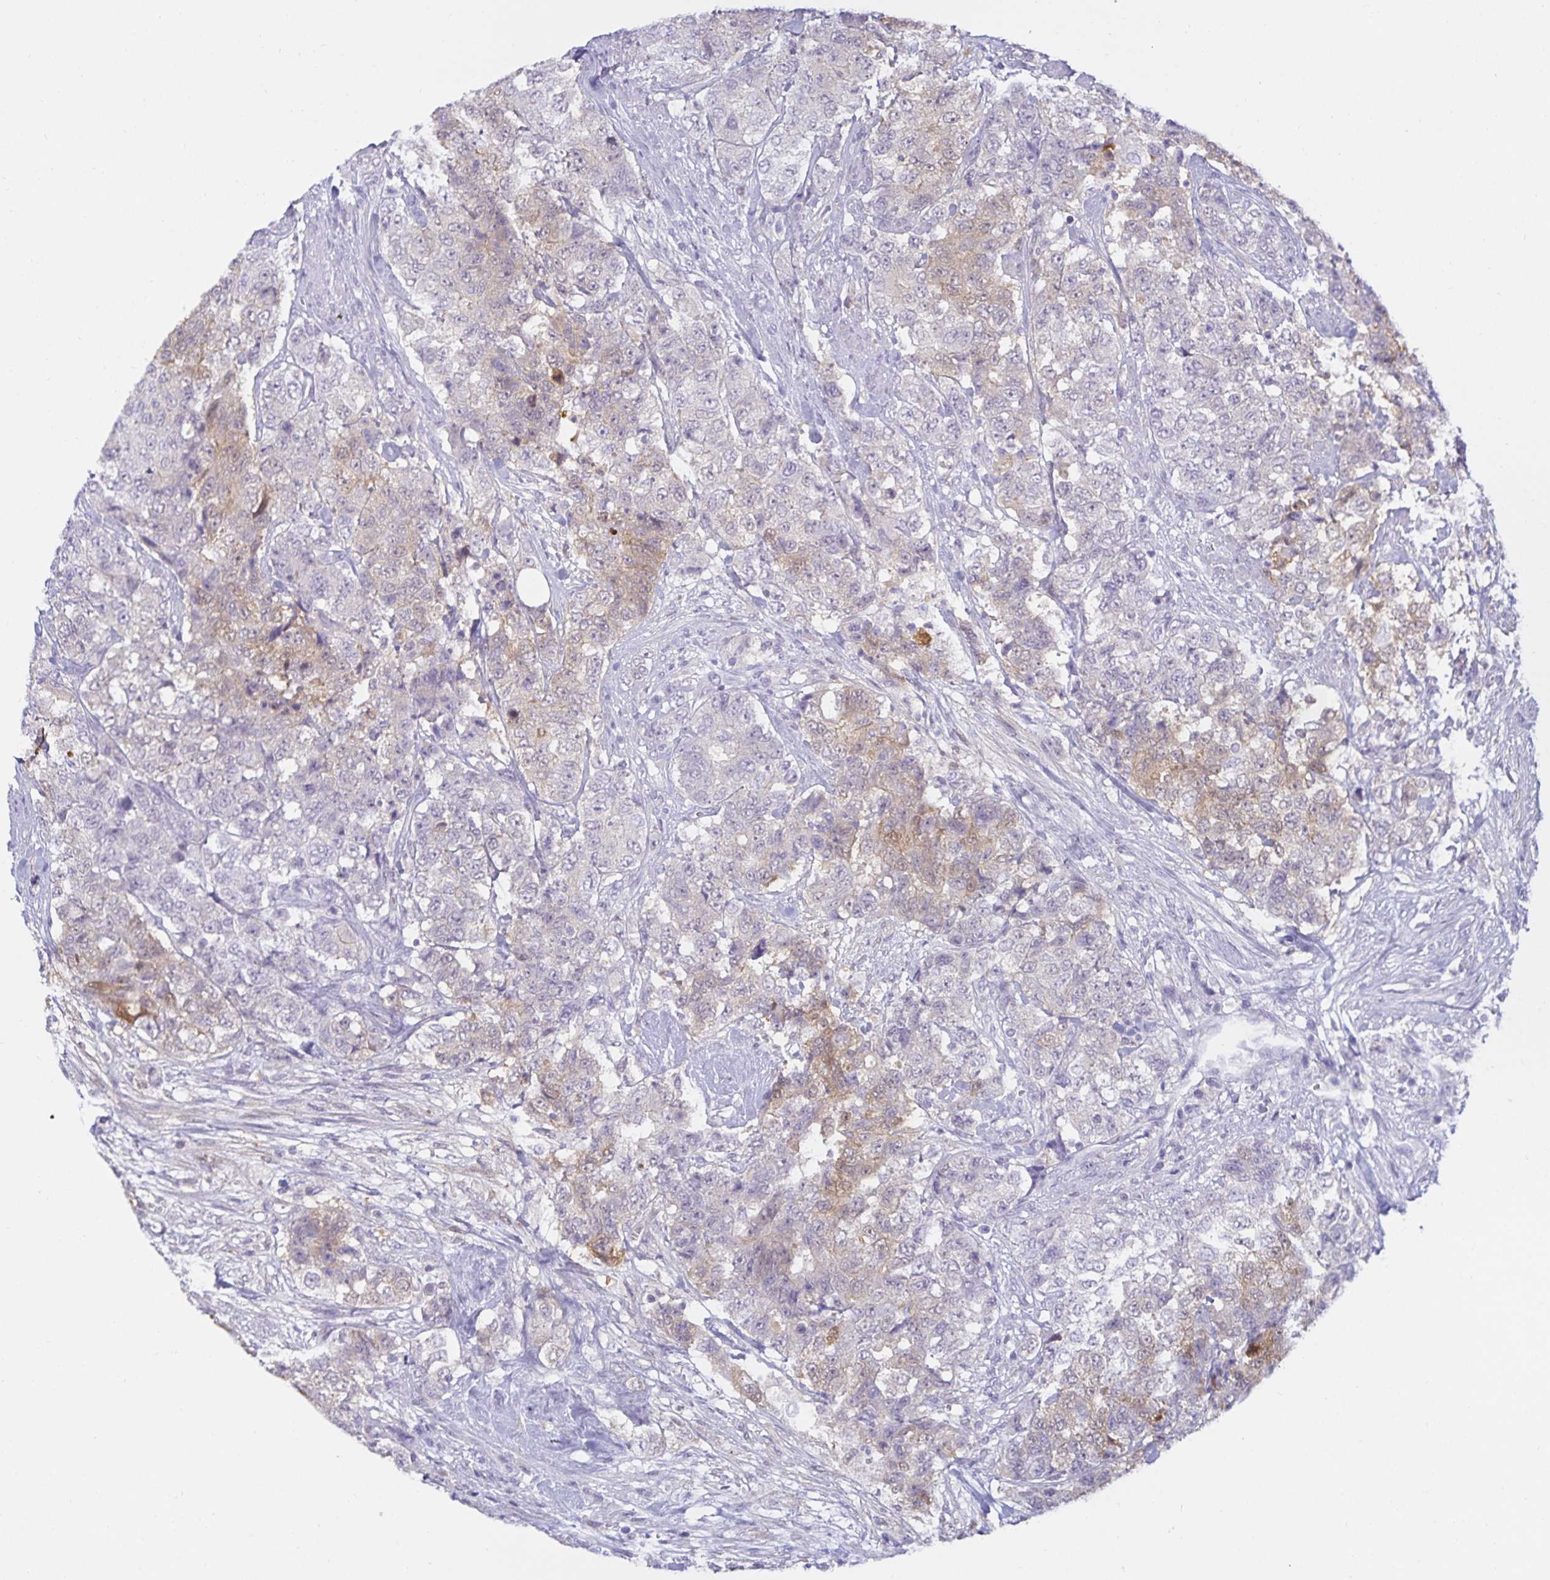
{"staining": {"intensity": "weak", "quantity": "<25%", "location": "cytoplasmic/membranous"}, "tissue": "urothelial cancer", "cell_type": "Tumor cells", "image_type": "cancer", "snomed": [{"axis": "morphology", "description": "Urothelial carcinoma, High grade"}, {"axis": "topography", "description": "Urinary bladder"}], "caption": "High power microscopy image of an immunohistochemistry (IHC) image of urothelial carcinoma (high-grade), revealing no significant positivity in tumor cells.", "gene": "MON2", "patient": {"sex": "female", "age": 78}}